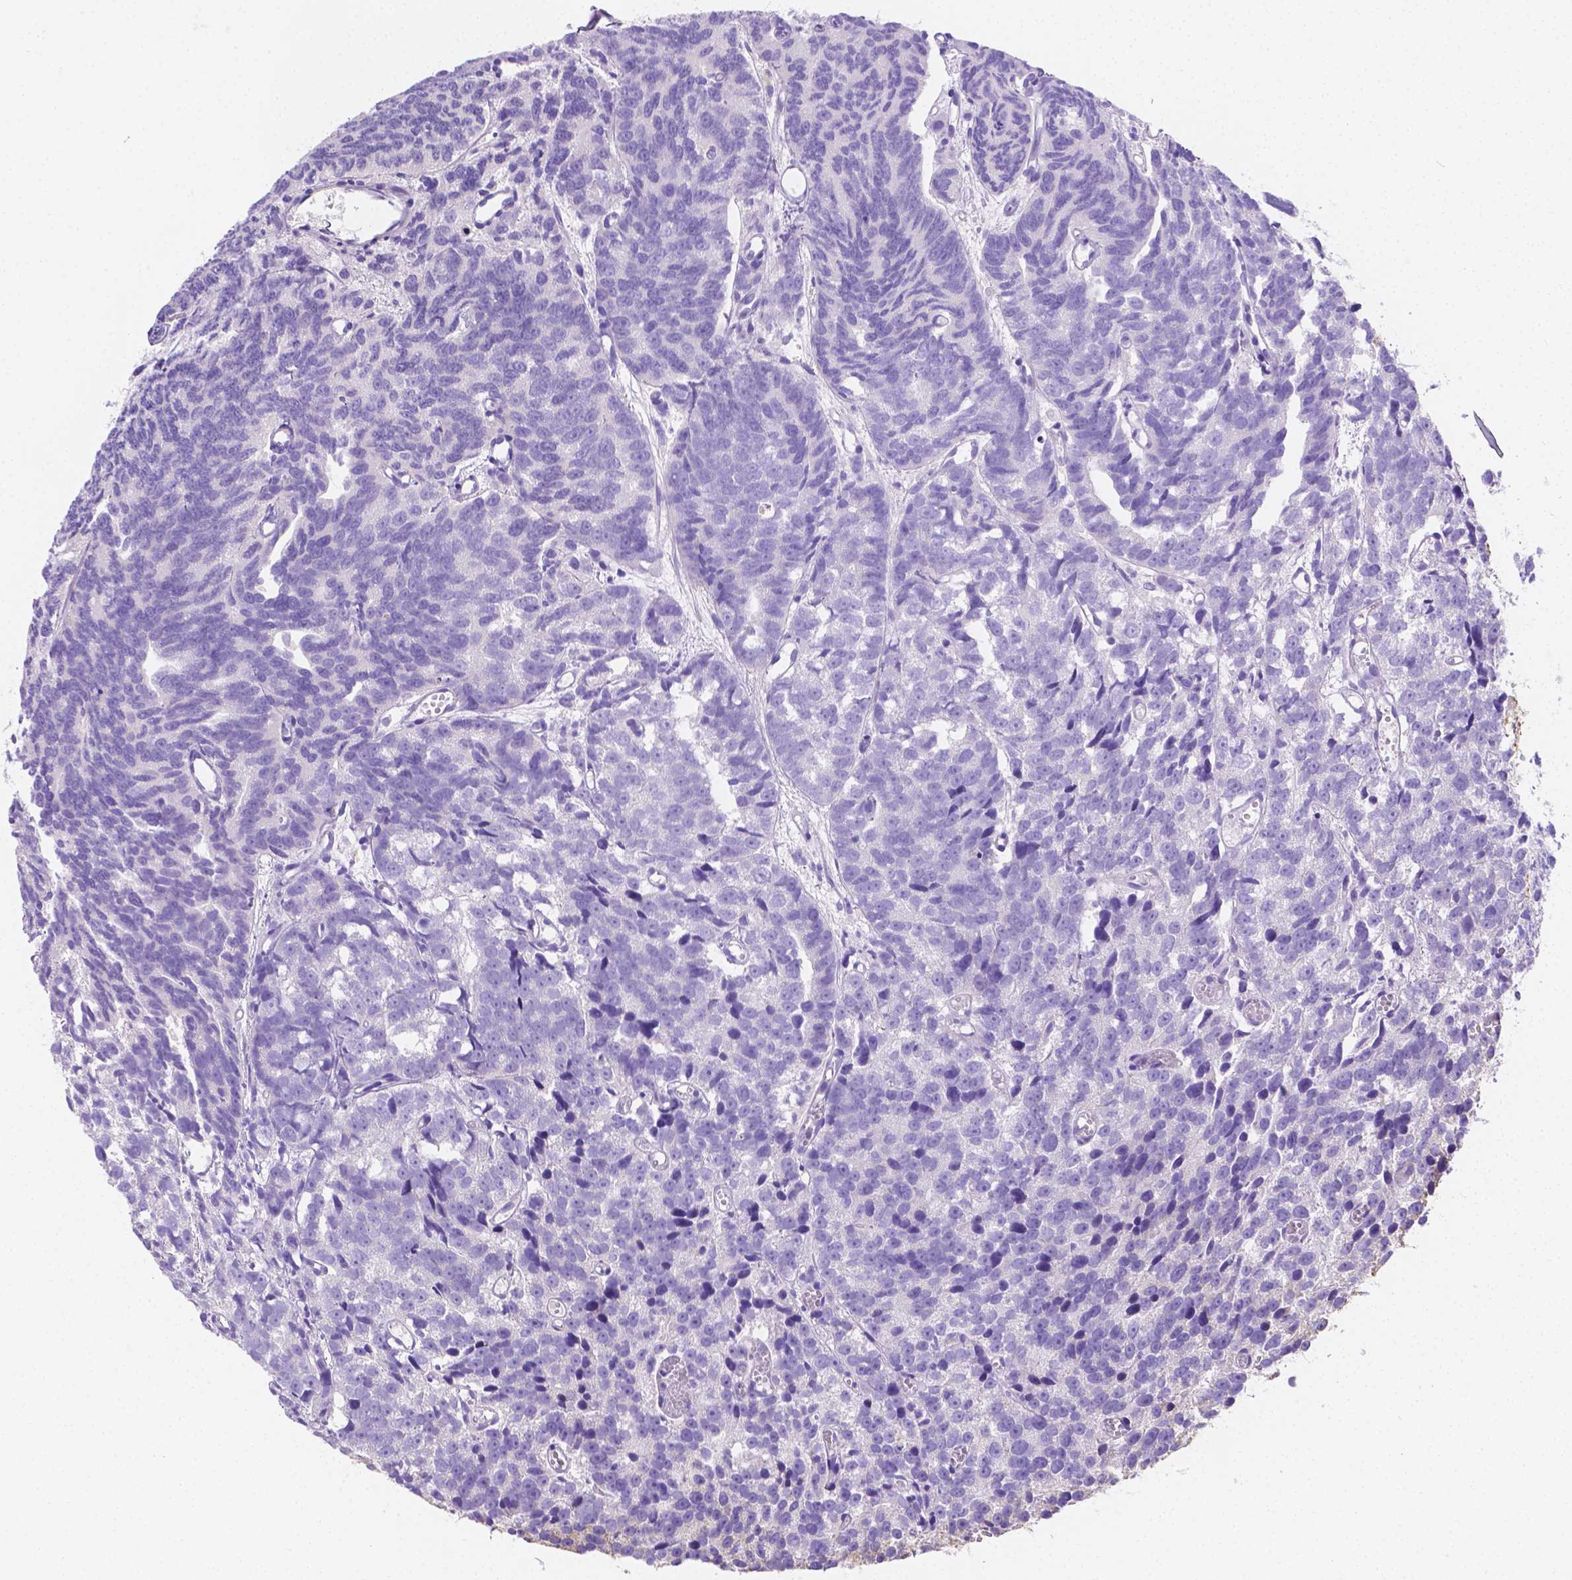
{"staining": {"intensity": "moderate", "quantity": "<25%", "location": "cytoplasmic/membranous"}, "tissue": "prostate cancer", "cell_type": "Tumor cells", "image_type": "cancer", "snomed": [{"axis": "morphology", "description": "Adenocarcinoma, High grade"}, {"axis": "topography", "description": "Prostate"}], "caption": "IHC photomicrograph of neoplastic tissue: human prostate cancer (high-grade adenocarcinoma) stained using immunohistochemistry displays low levels of moderate protein expression localized specifically in the cytoplasmic/membranous of tumor cells, appearing as a cytoplasmic/membranous brown color.", "gene": "SGTB", "patient": {"sex": "male", "age": 77}}